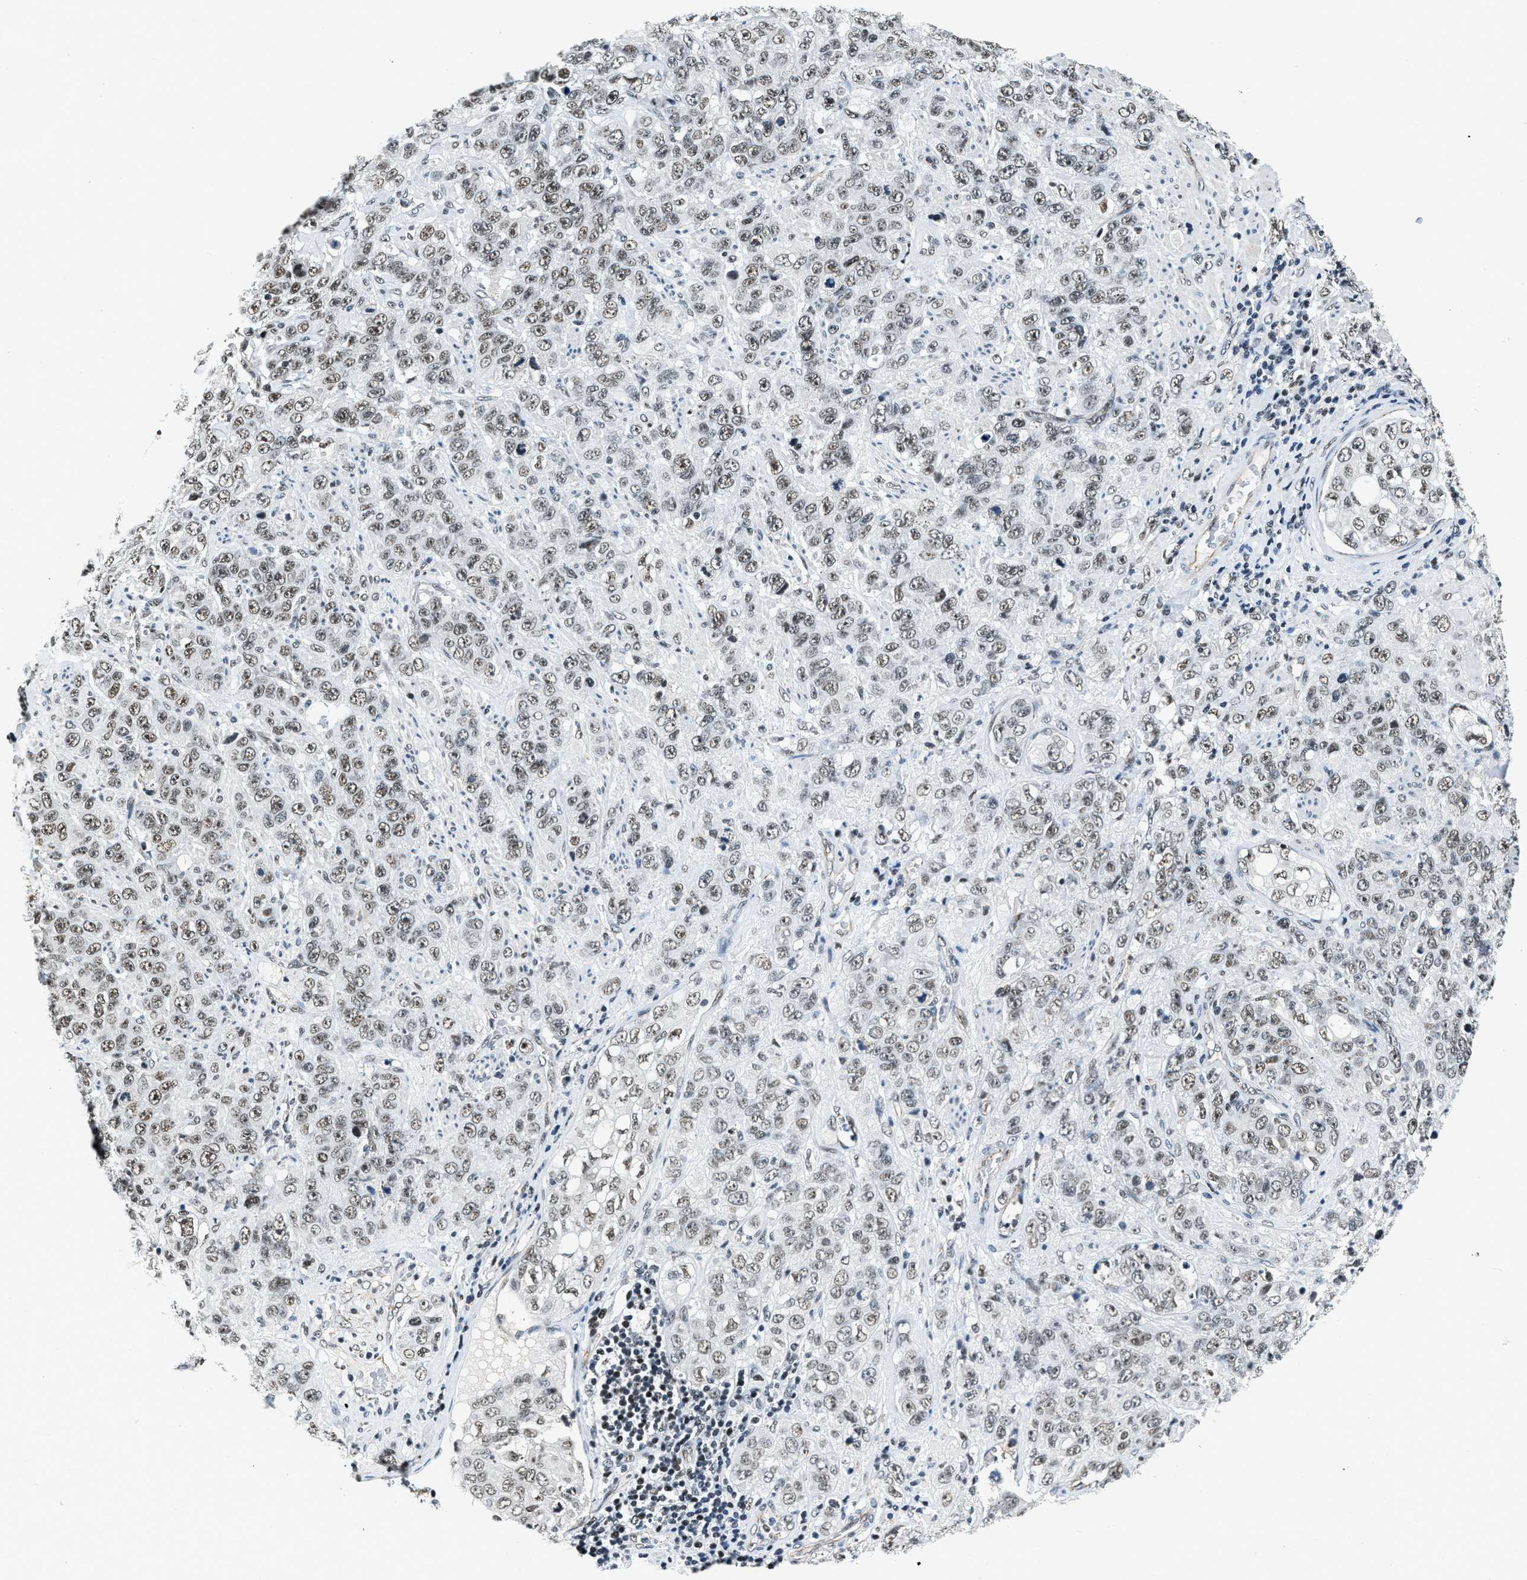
{"staining": {"intensity": "weak", "quantity": ">75%", "location": "nuclear"}, "tissue": "stomach cancer", "cell_type": "Tumor cells", "image_type": "cancer", "snomed": [{"axis": "morphology", "description": "Adenocarcinoma, NOS"}, {"axis": "topography", "description": "Stomach"}], "caption": "Brown immunohistochemical staining in human stomach cancer shows weak nuclear staining in approximately >75% of tumor cells.", "gene": "CCNE1", "patient": {"sex": "male", "age": 48}}